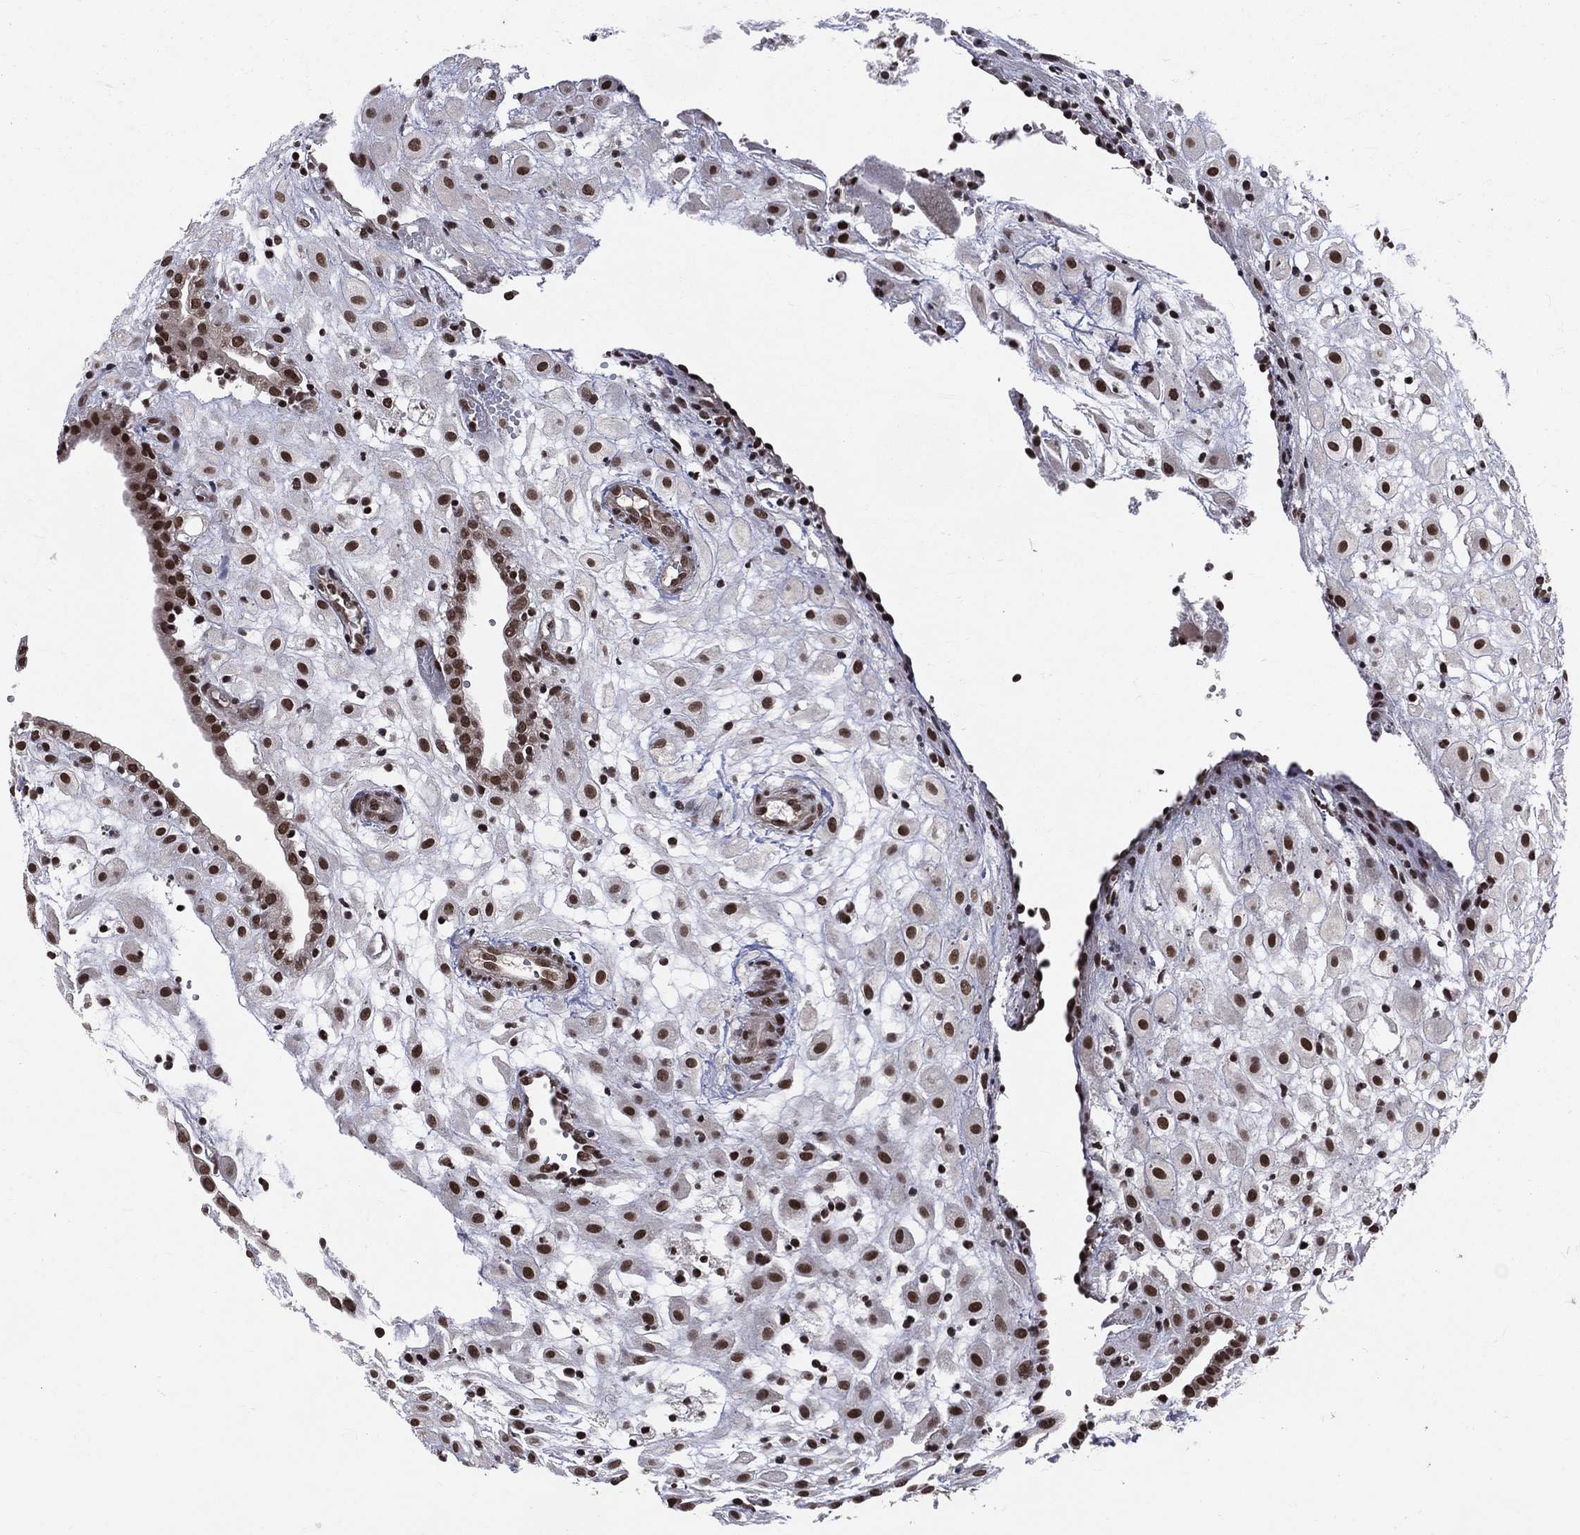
{"staining": {"intensity": "strong", "quantity": ">75%", "location": "nuclear"}, "tissue": "placenta", "cell_type": "Decidual cells", "image_type": "normal", "snomed": [{"axis": "morphology", "description": "Normal tissue, NOS"}, {"axis": "topography", "description": "Placenta"}], "caption": "This image demonstrates immunohistochemistry (IHC) staining of unremarkable human placenta, with high strong nuclear expression in approximately >75% of decidual cells.", "gene": "SMC3", "patient": {"sex": "female", "age": 24}}